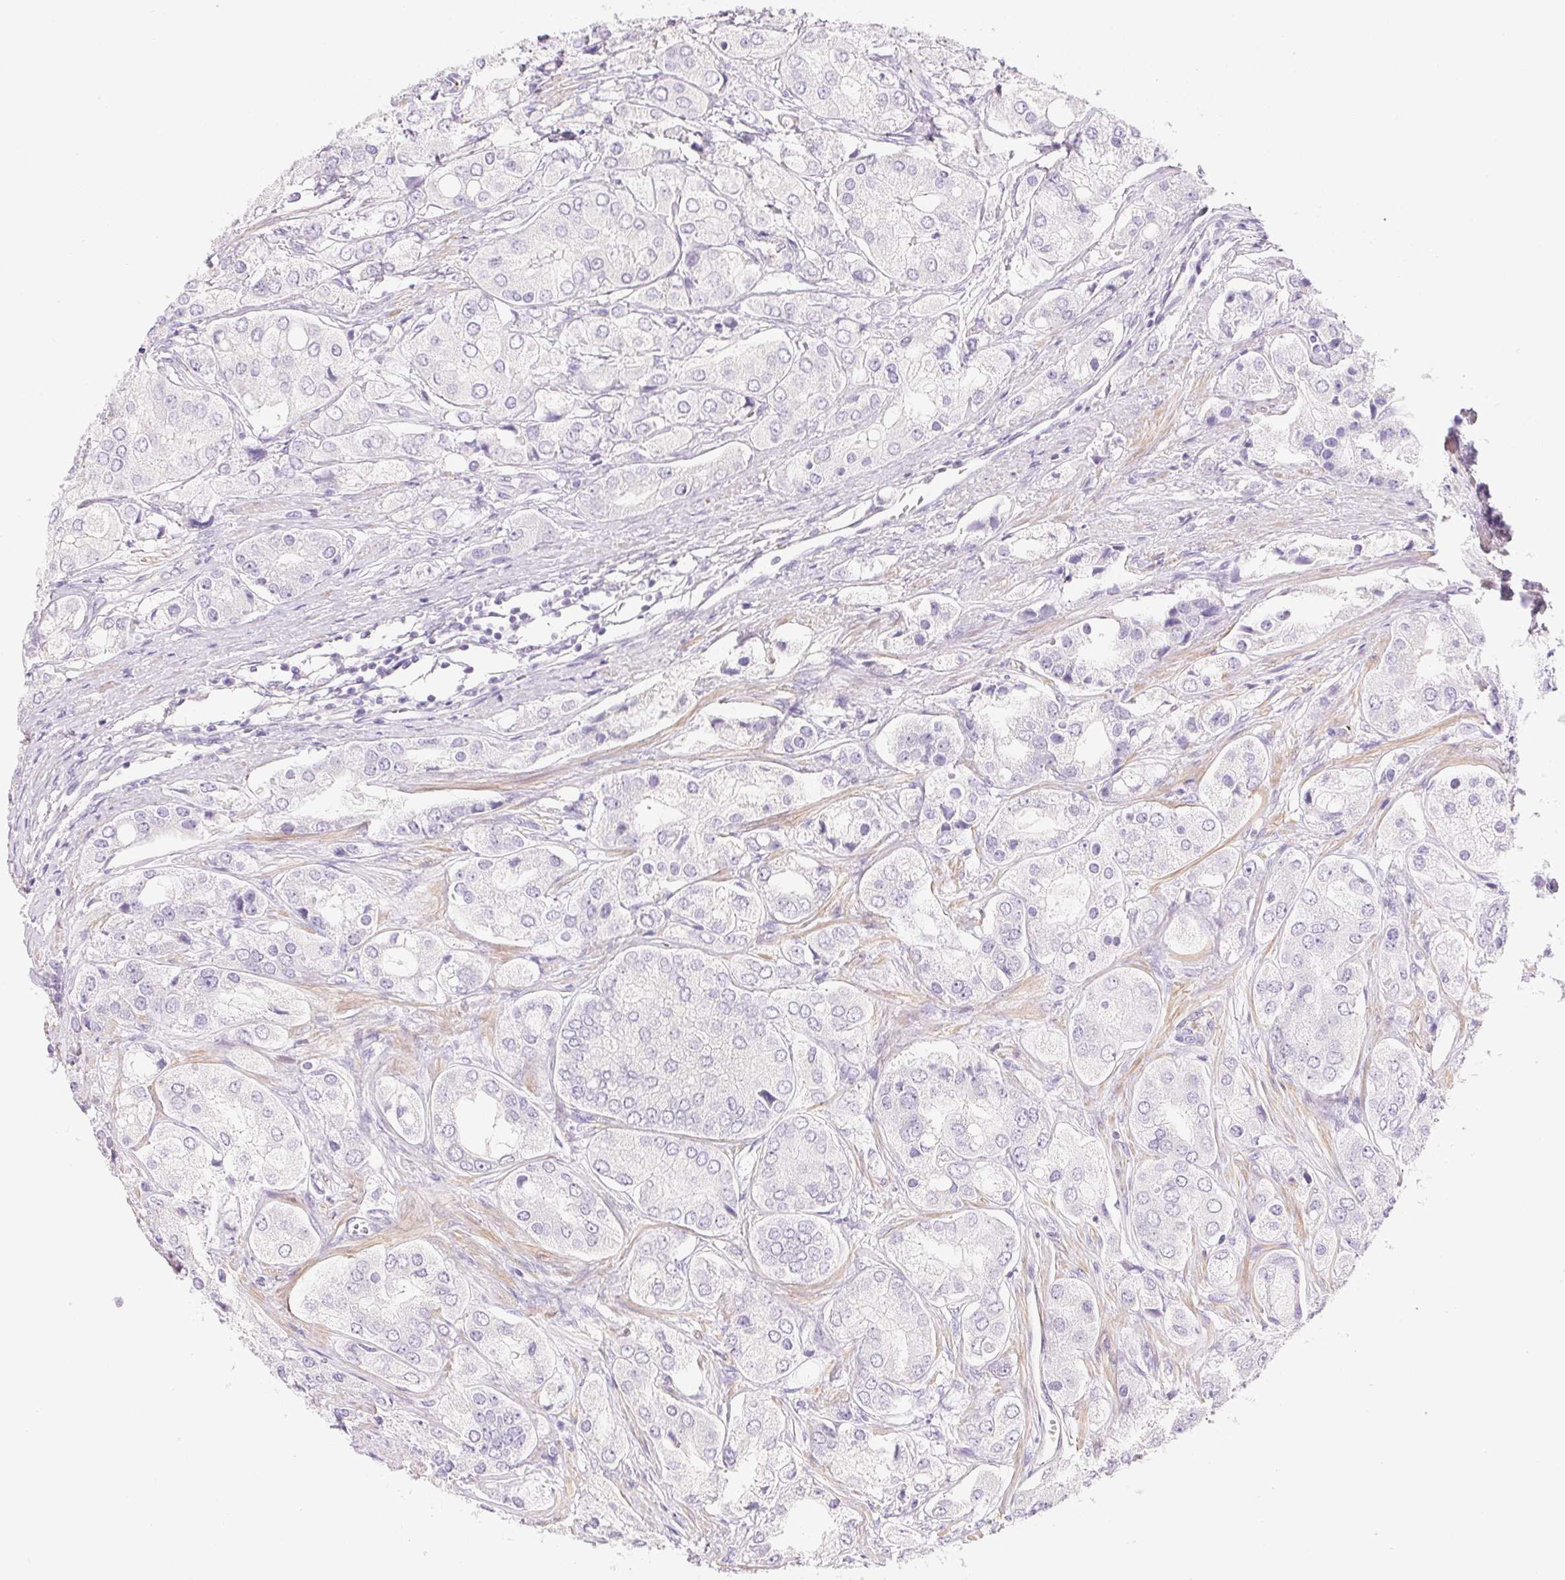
{"staining": {"intensity": "negative", "quantity": "none", "location": "none"}, "tissue": "prostate cancer", "cell_type": "Tumor cells", "image_type": "cancer", "snomed": [{"axis": "morphology", "description": "Adenocarcinoma, Low grade"}, {"axis": "topography", "description": "Prostate"}], "caption": "This image is of prostate cancer stained with immunohistochemistry (IHC) to label a protein in brown with the nuclei are counter-stained blue. There is no staining in tumor cells.", "gene": "KCNE2", "patient": {"sex": "male", "age": 69}}